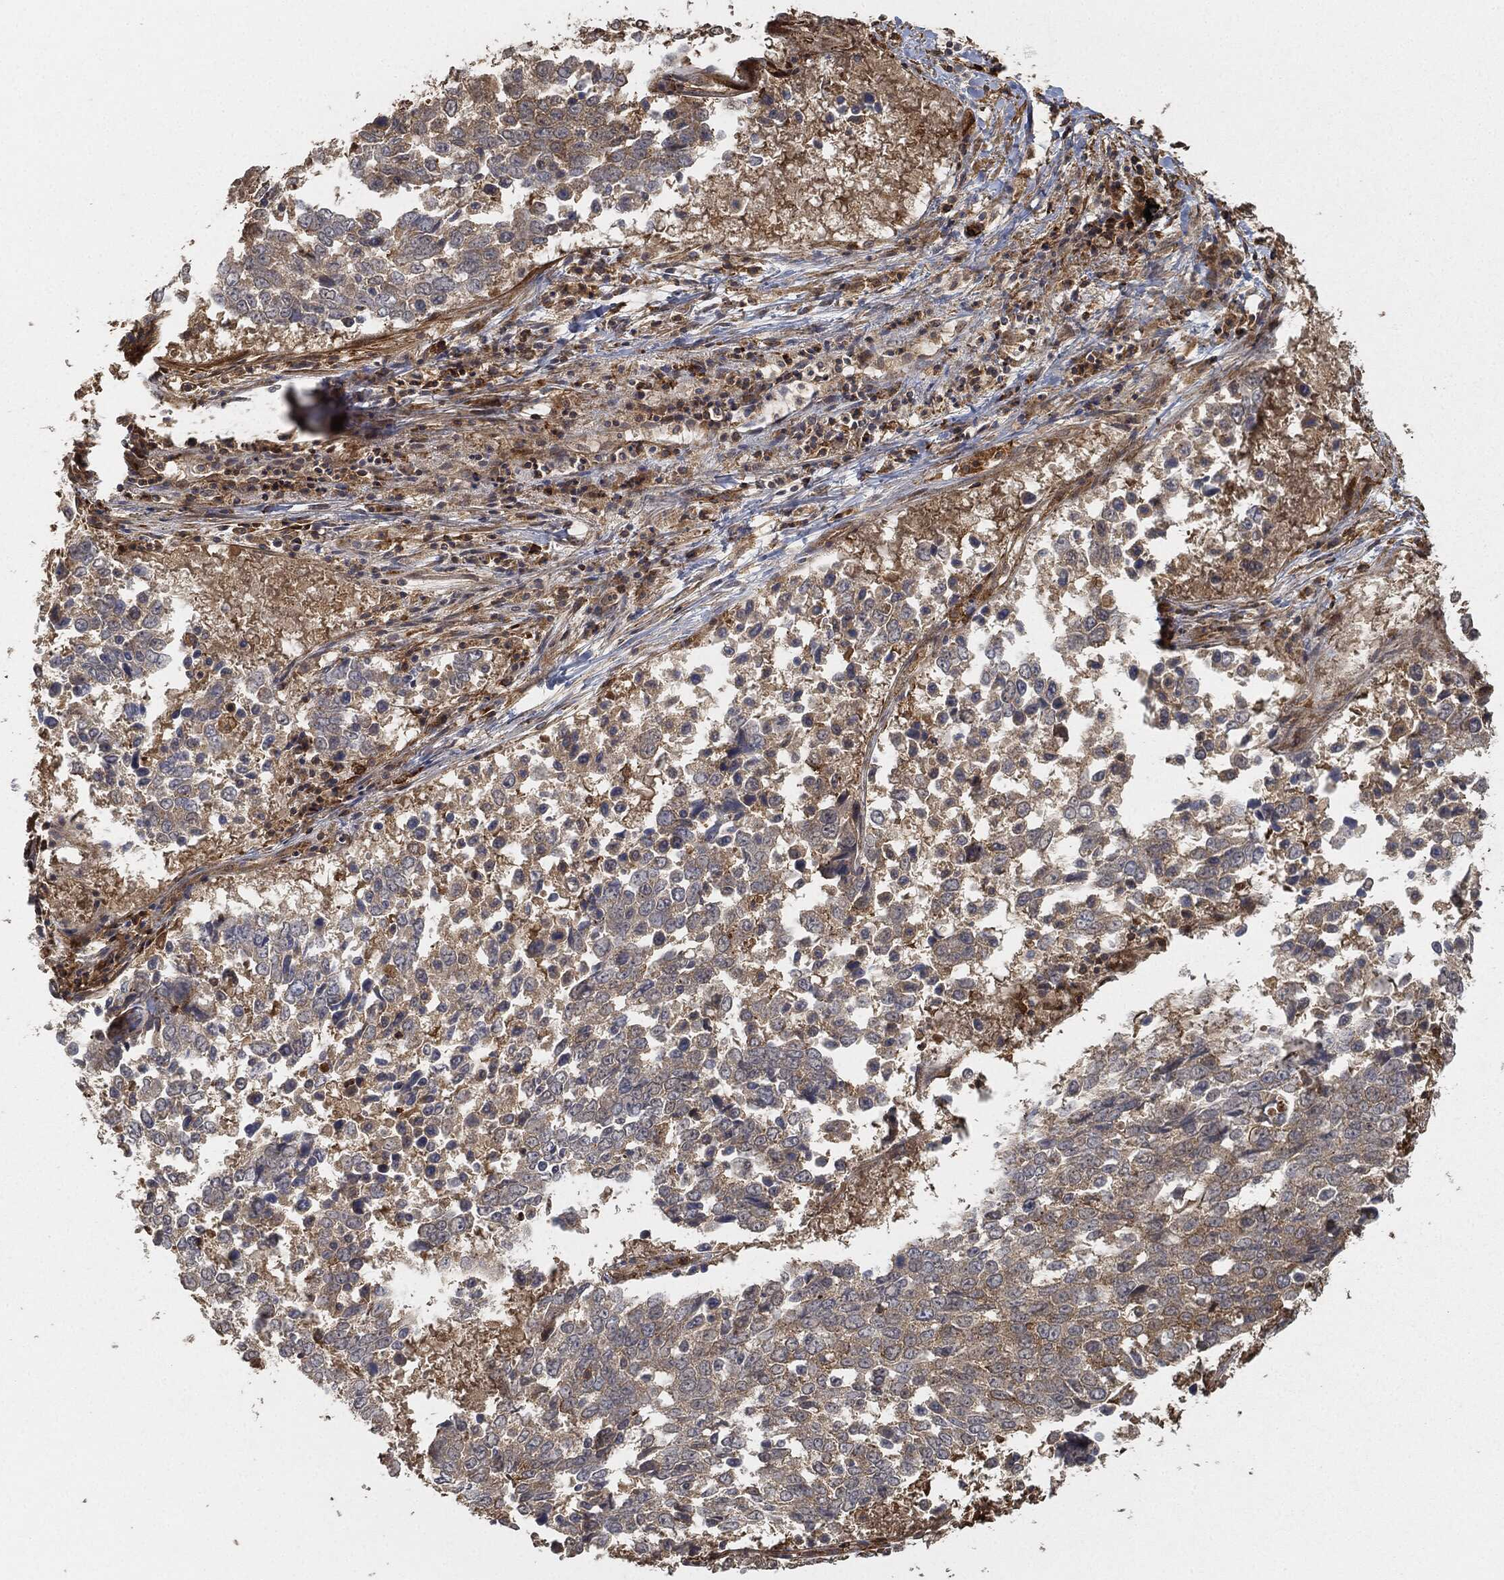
{"staining": {"intensity": "weak", "quantity": "<25%", "location": "cytoplasmic/membranous"}, "tissue": "lung cancer", "cell_type": "Tumor cells", "image_type": "cancer", "snomed": [{"axis": "morphology", "description": "Squamous cell carcinoma, NOS"}, {"axis": "topography", "description": "Lung"}], "caption": "Immunohistochemistry micrograph of neoplastic tissue: lung cancer stained with DAB demonstrates no significant protein positivity in tumor cells.", "gene": "TPT1", "patient": {"sex": "male", "age": 82}}